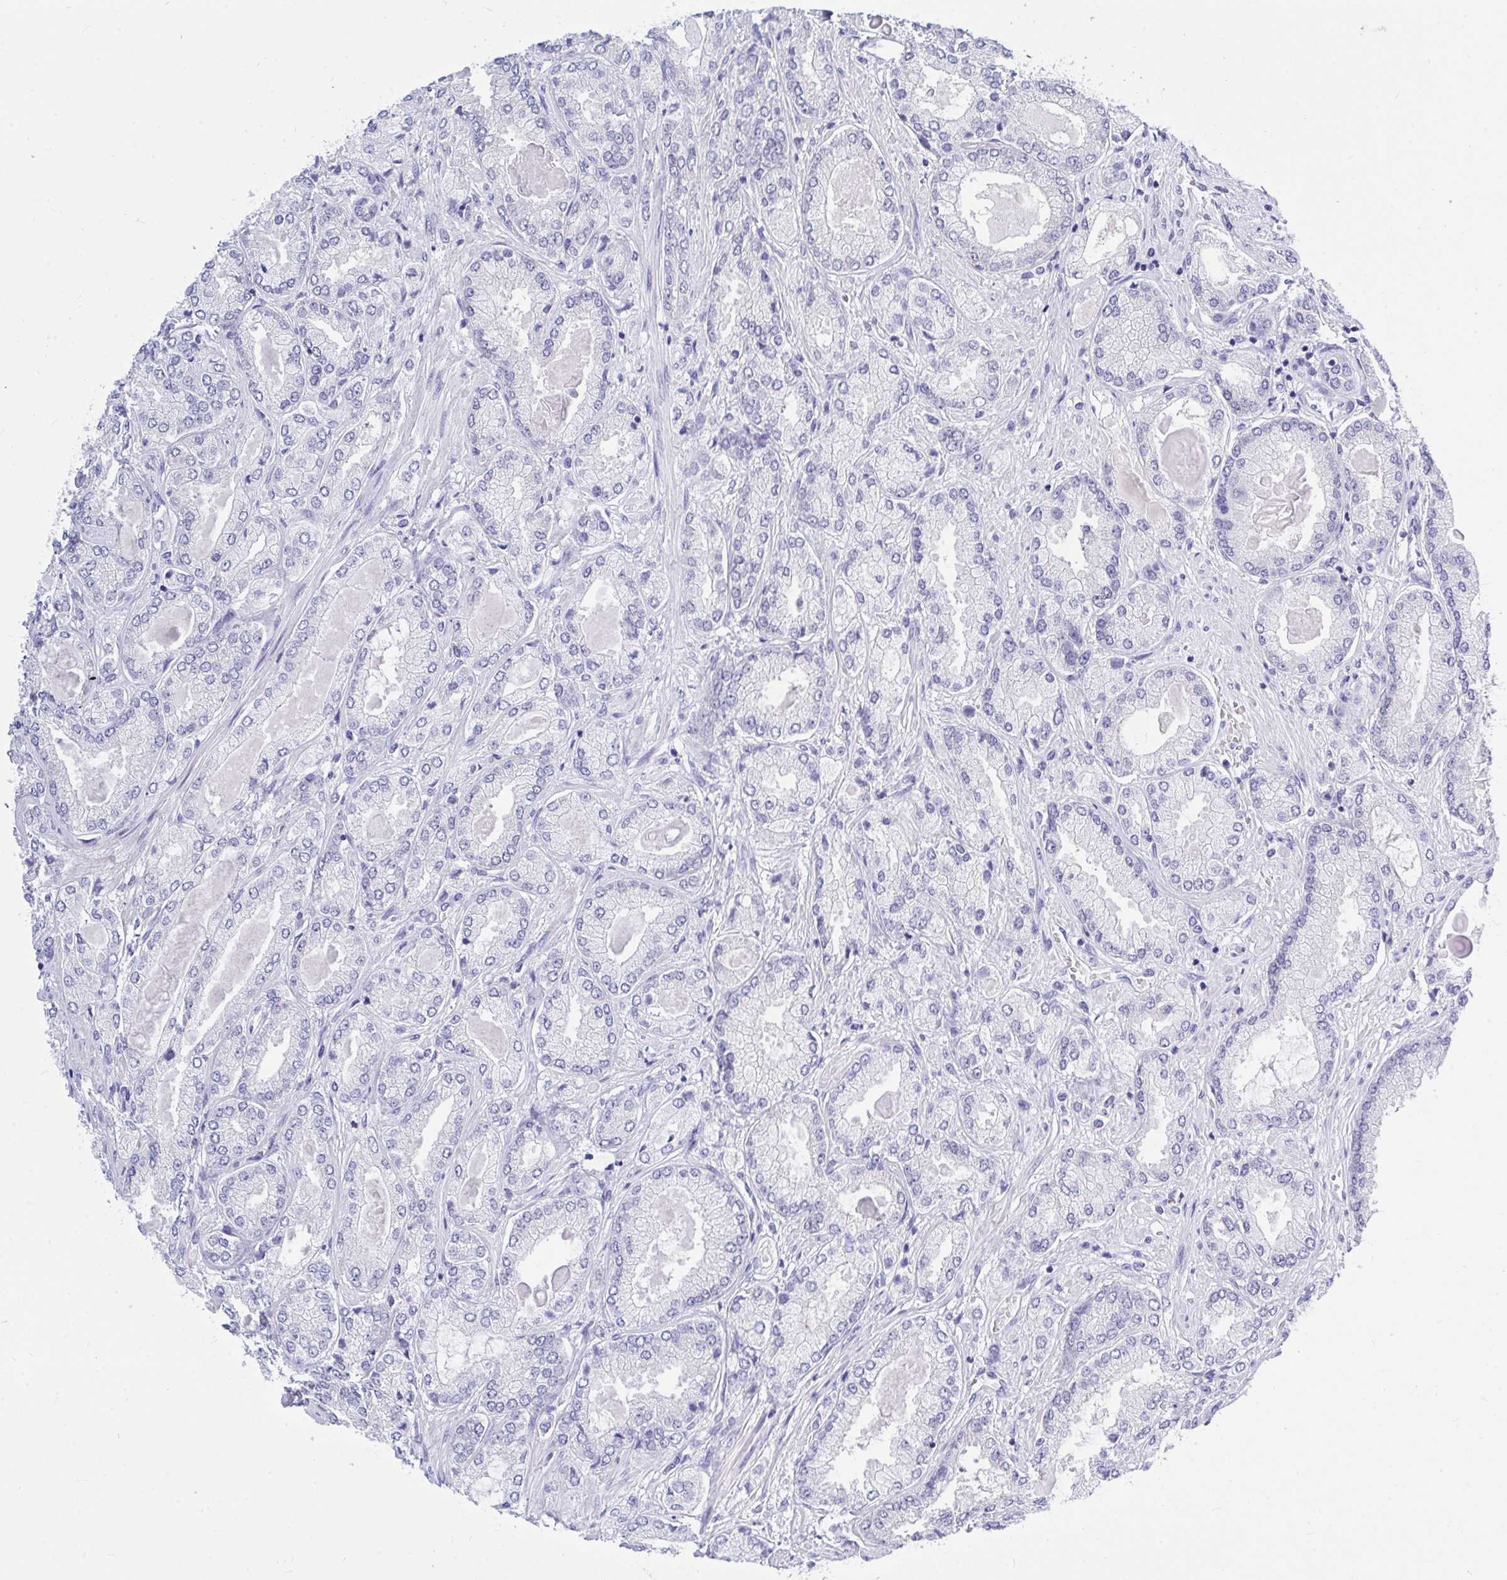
{"staining": {"intensity": "negative", "quantity": "none", "location": "none"}, "tissue": "prostate cancer", "cell_type": "Tumor cells", "image_type": "cancer", "snomed": [{"axis": "morphology", "description": "Adenocarcinoma, High grade"}, {"axis": "topography", "description": "Prostate"}], "caption": "This image is of prostate adenocarcinoma (high-grade) stained with immunohistochemistry to label a protein in brown with the nuclei are counter-stained blue. There is no positivity in tumor cells.", "gene": "THOP1", "patient": {"sex": "male", "age": 68}}